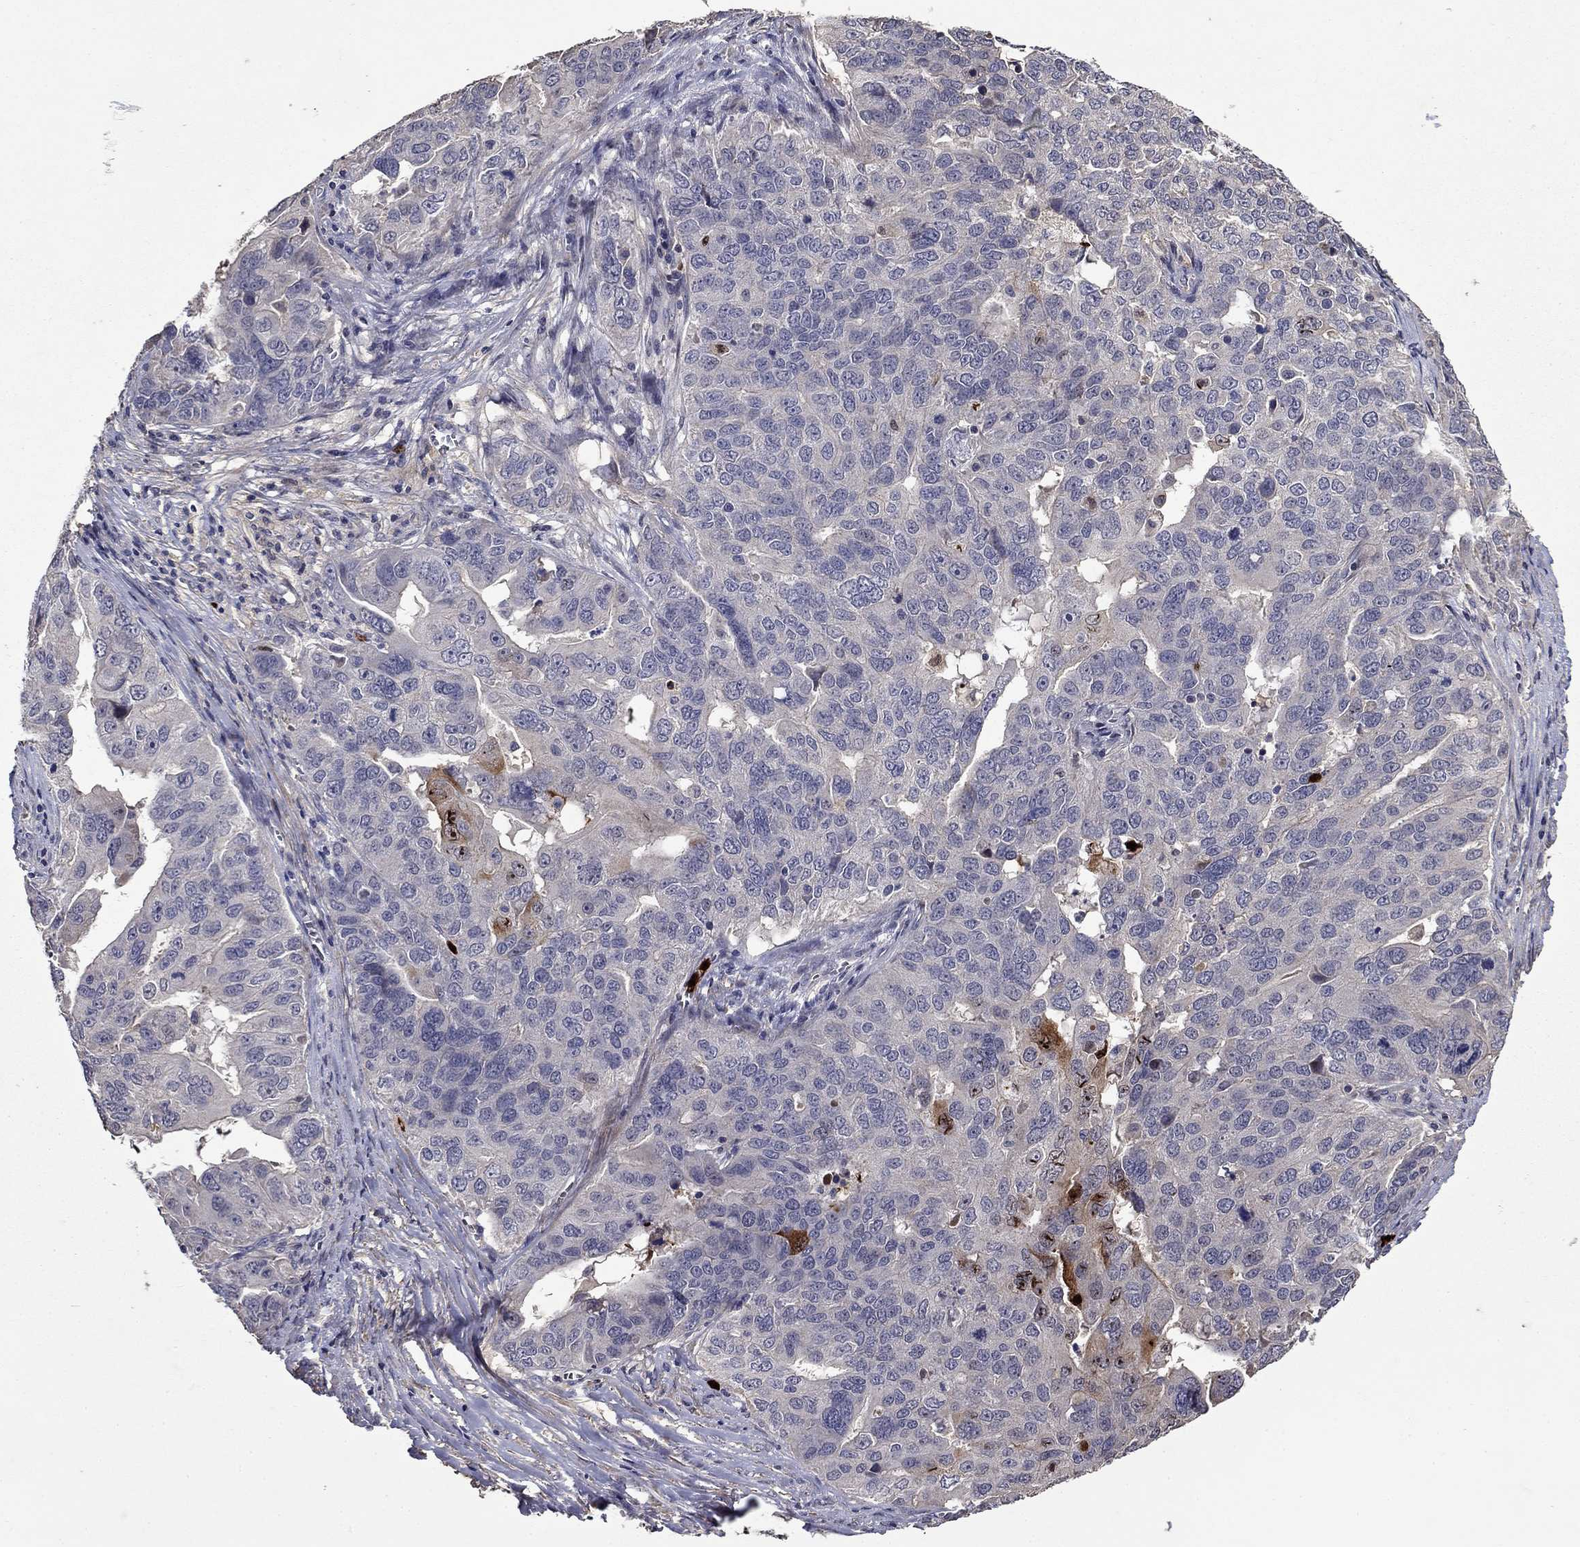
{"staining": {"intensity": "negative", "quantity": "none", "location": "none"}, "tissue": "ovarian cancer", "cell_type": "Tumor cells", "image_type": "cancer", "snomed": [{"axis": "morphology", "description": "Carcinoma, endometroid"}, {"axis": "topography", "description": "Soft tissue"}, {"axis": "topography", "description": "Ovary"}], "caption": "A high-resolution histopathology image shows immunohistochemistry staining of ovarian cancer, which shows no significant staining in tumor cells.", "gene": "SATB1", "patient": {"sex": "female", "age": 52}}